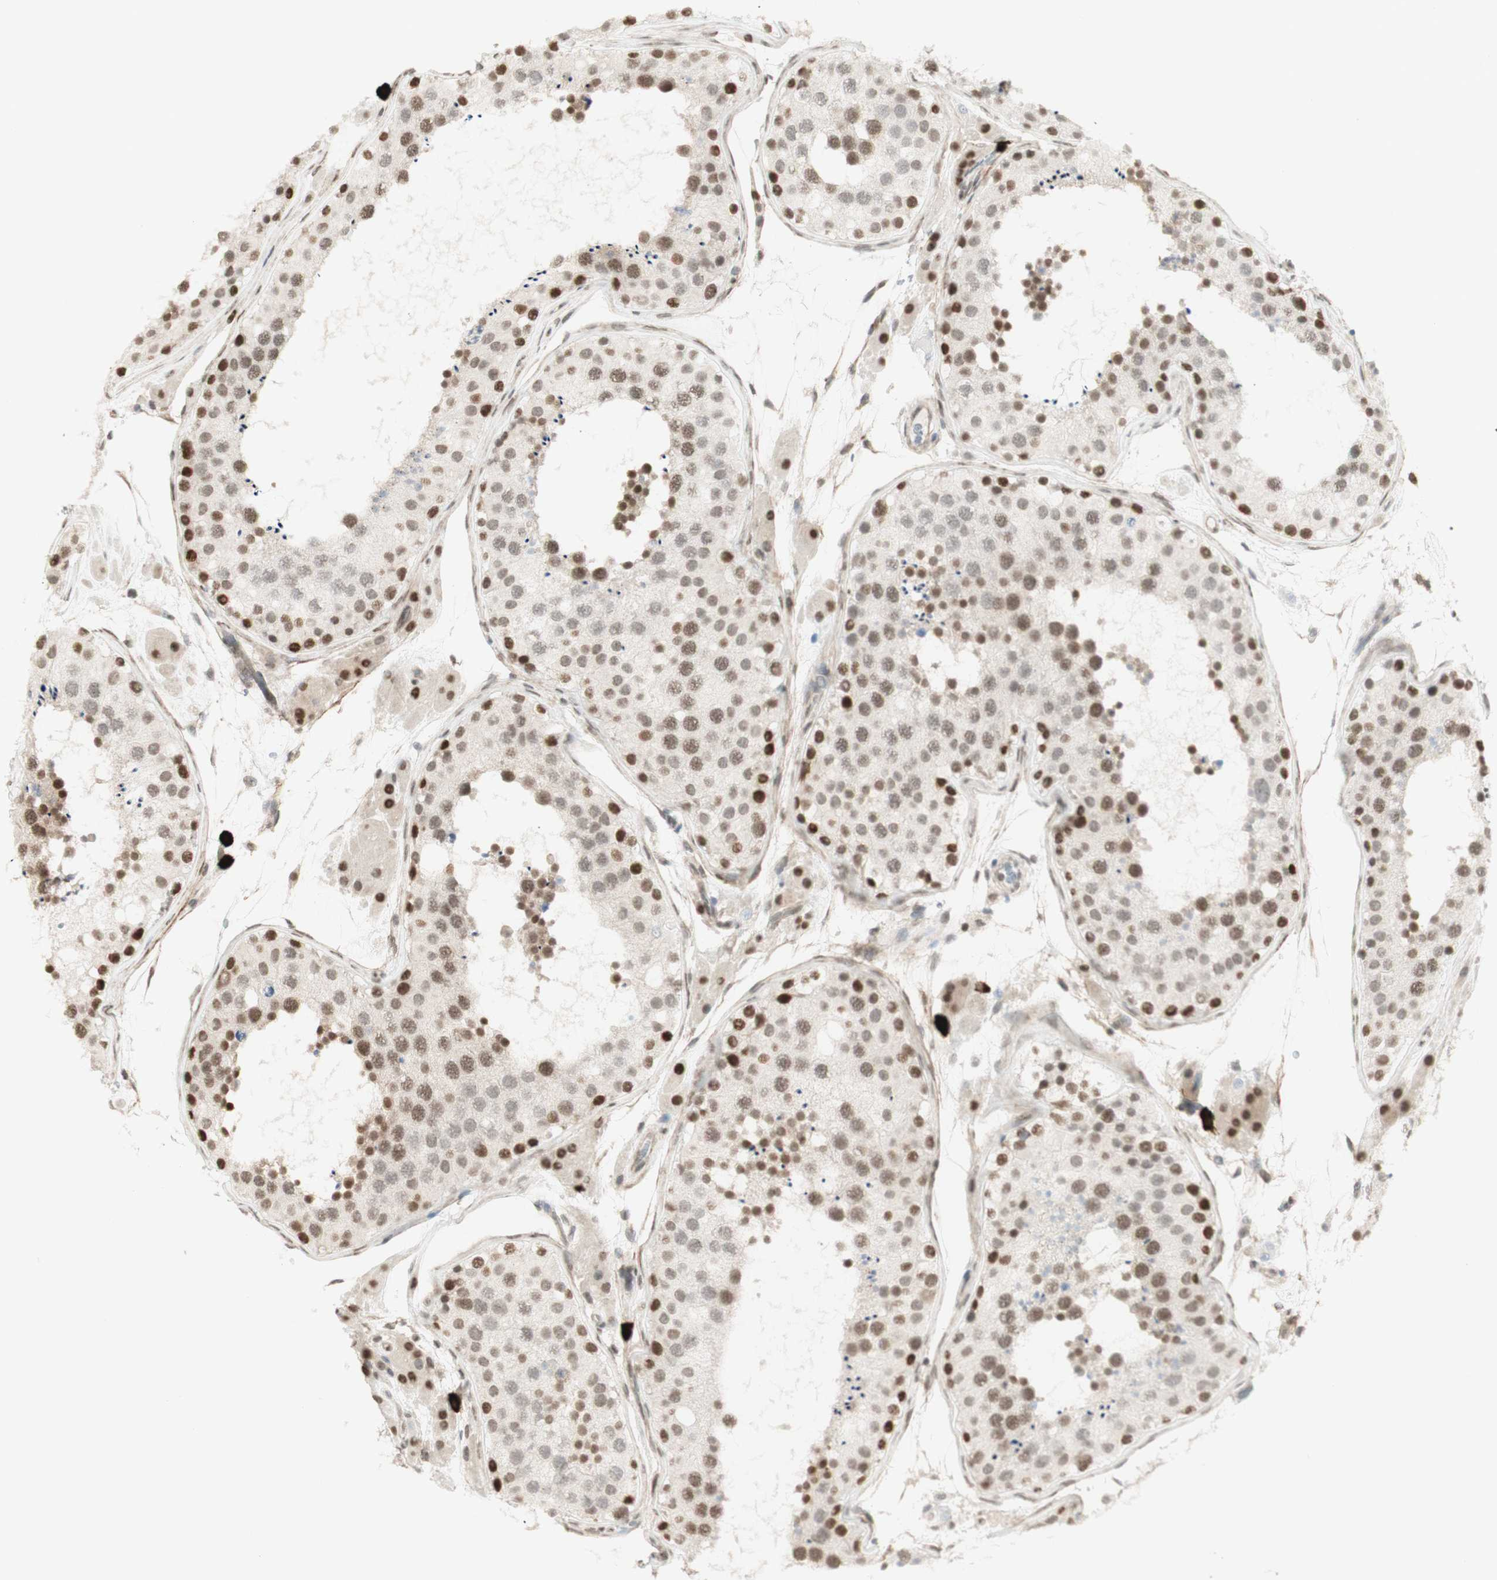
{"staining": {"intensity": "moderate", "quantity": ">75%", "location": "nuclear"}, "tissue": "testis", "cell_type": "Cells in seminiferous ducts", "image_type": "normal", "snomed": [{"axis": "morphology", "description": "Normal tissue, NOS"}, {"axis": "topography", "description": "Testis"}], "caption": "DAB immunohistochemical staining of unremarkable testis exhibits moderate nuclear protein staining in about >75% of cells in seminiferous ducts. Using DAB (3,3'-diaminobenzidine) (brown) and hematoxylin (blue) stains, captured at high magnification using brightfield microscopy.", "gene": "ZMYM6", "patient": {"sex": "male", "age": 26}}